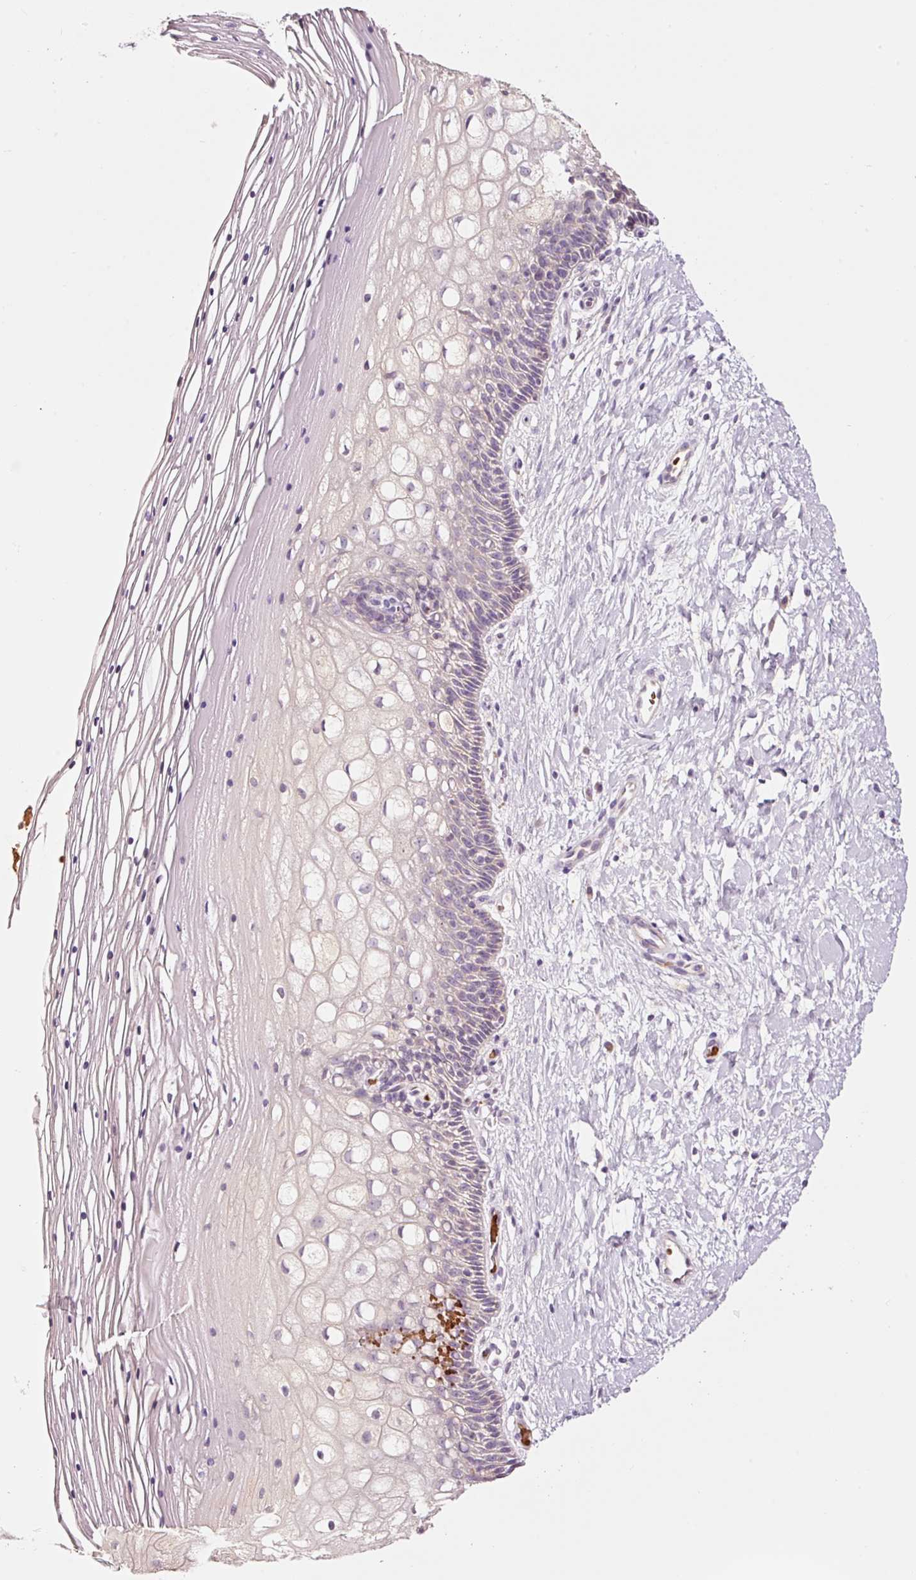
{"staining": {"intensity": "weak", "quantity": ">75%", "location": "cytoplasmic/membranous"}, "tissue": "cervix", "cell_type": "Glandular cells", "image_type": "normal", "snomed": [{"axis": "morphology", "description": "Normal tissue, NOS"}, {"axis": "topography", "description": "Cervix"}], "caption": "DAB immunohistochemical staining of unremarkable human cervix reveals weak cytoplasmic/membranous protein expression in about >75% of glandular cells.", "gene": "LDHAL6B", "patient": {"sex": "female", "age": 36}}